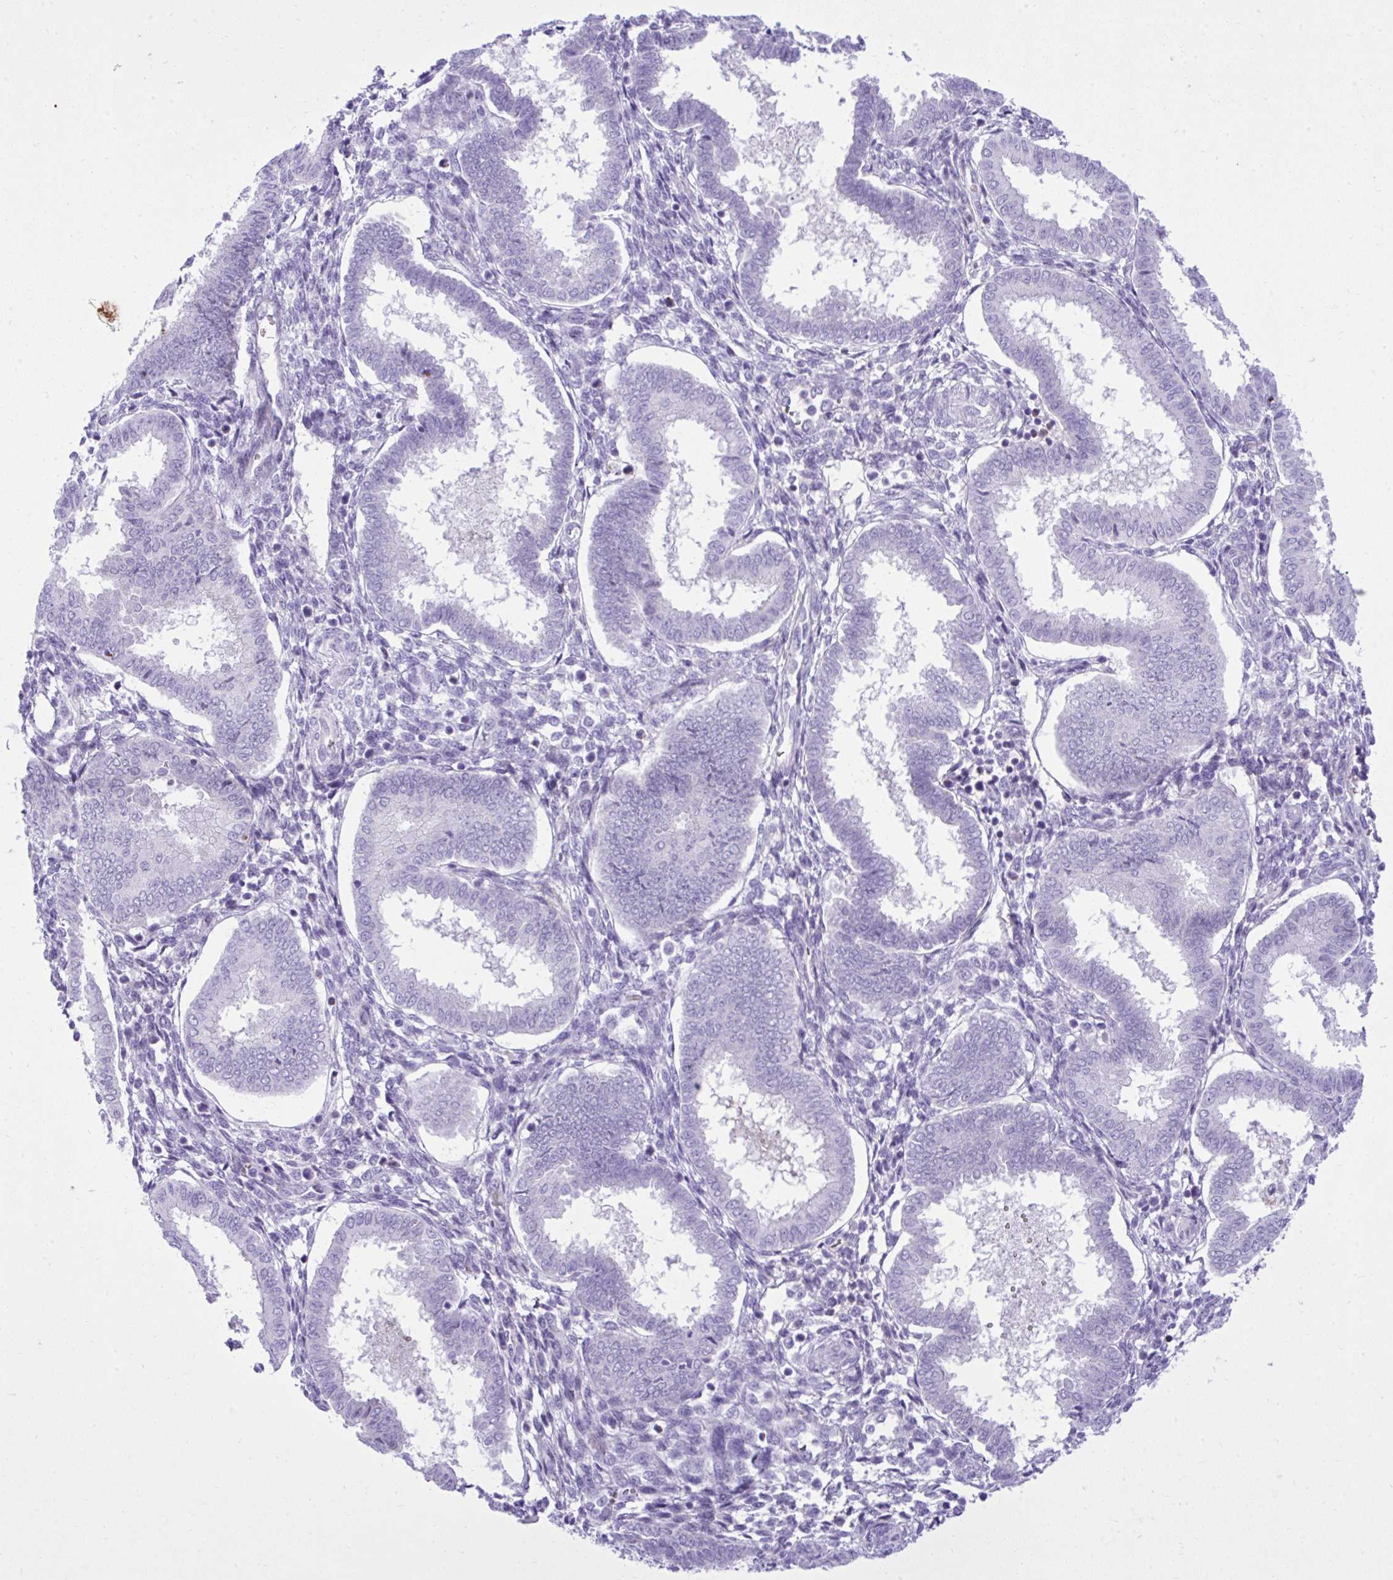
{"staining": {"intensity": "negative", "quantity": "none", "location": "none"}, "tissue": "endometrium", "cell_type": "Cells in endometrial stroma", "image_type": "normal", "snomed": [{"axis": "morphology", "description": "Normal tissue, NOS"}, {"axis": "topography", "description": "Endometrium"}], "caption": "An immunohistochemistry (IHC) micrograph of normal endometrium is shown. There is no staining in cells in endometrial stroma of endometrium.", "gene": "PITPNM3", "patient": {"sex": "female", "age": 24}}